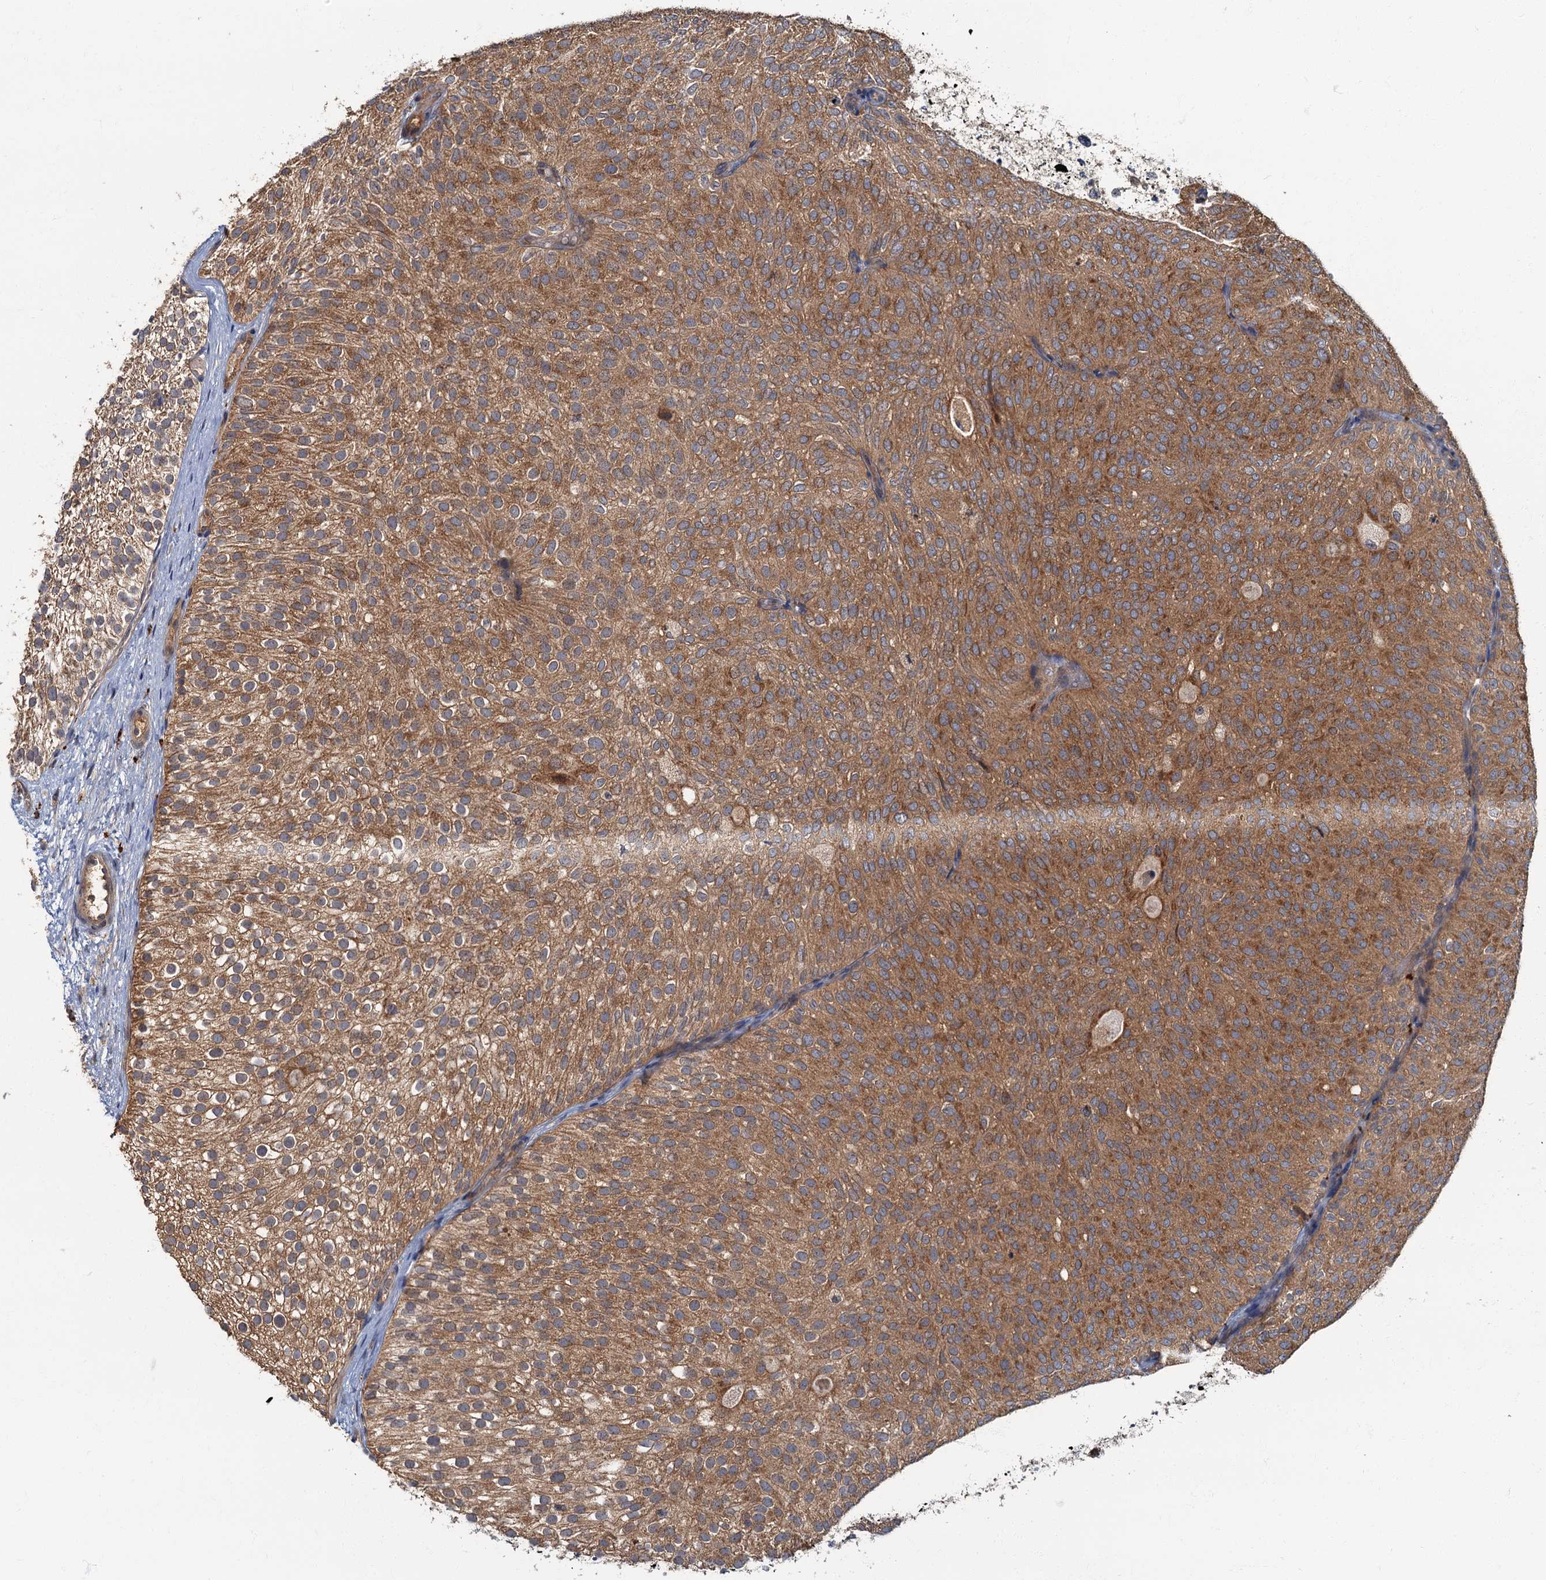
{"staining": {"intensity": "moderate", "quantity": ">75%", "location": "cytoplasmic/membranous"}, "tissue": "urothelial cancer", "cell_type": "Tumor cells", "image_type": "cancer", "snomed": [{"axis": "morphology", "description": "Urothelial carcinoma, Low grade"}, {"axis": "topography", "description": "Urinary bladder"}], "caption": "IHC staining of urothelial carcinoma (low-grade), which shows medium levels of moderate cytoplasmic/membranous positivity in approximately >75% of tumor cells indicating moderate cytoplasmic/membranous protein positivity. The staining was performed using DAB (3,3'-diaminobenzidine) (brown) for protein detection and nuclei were counterstained in hematoxylin (blue).", "gene": "WDCP", "patient": {"sex": "male", "age": 78}}